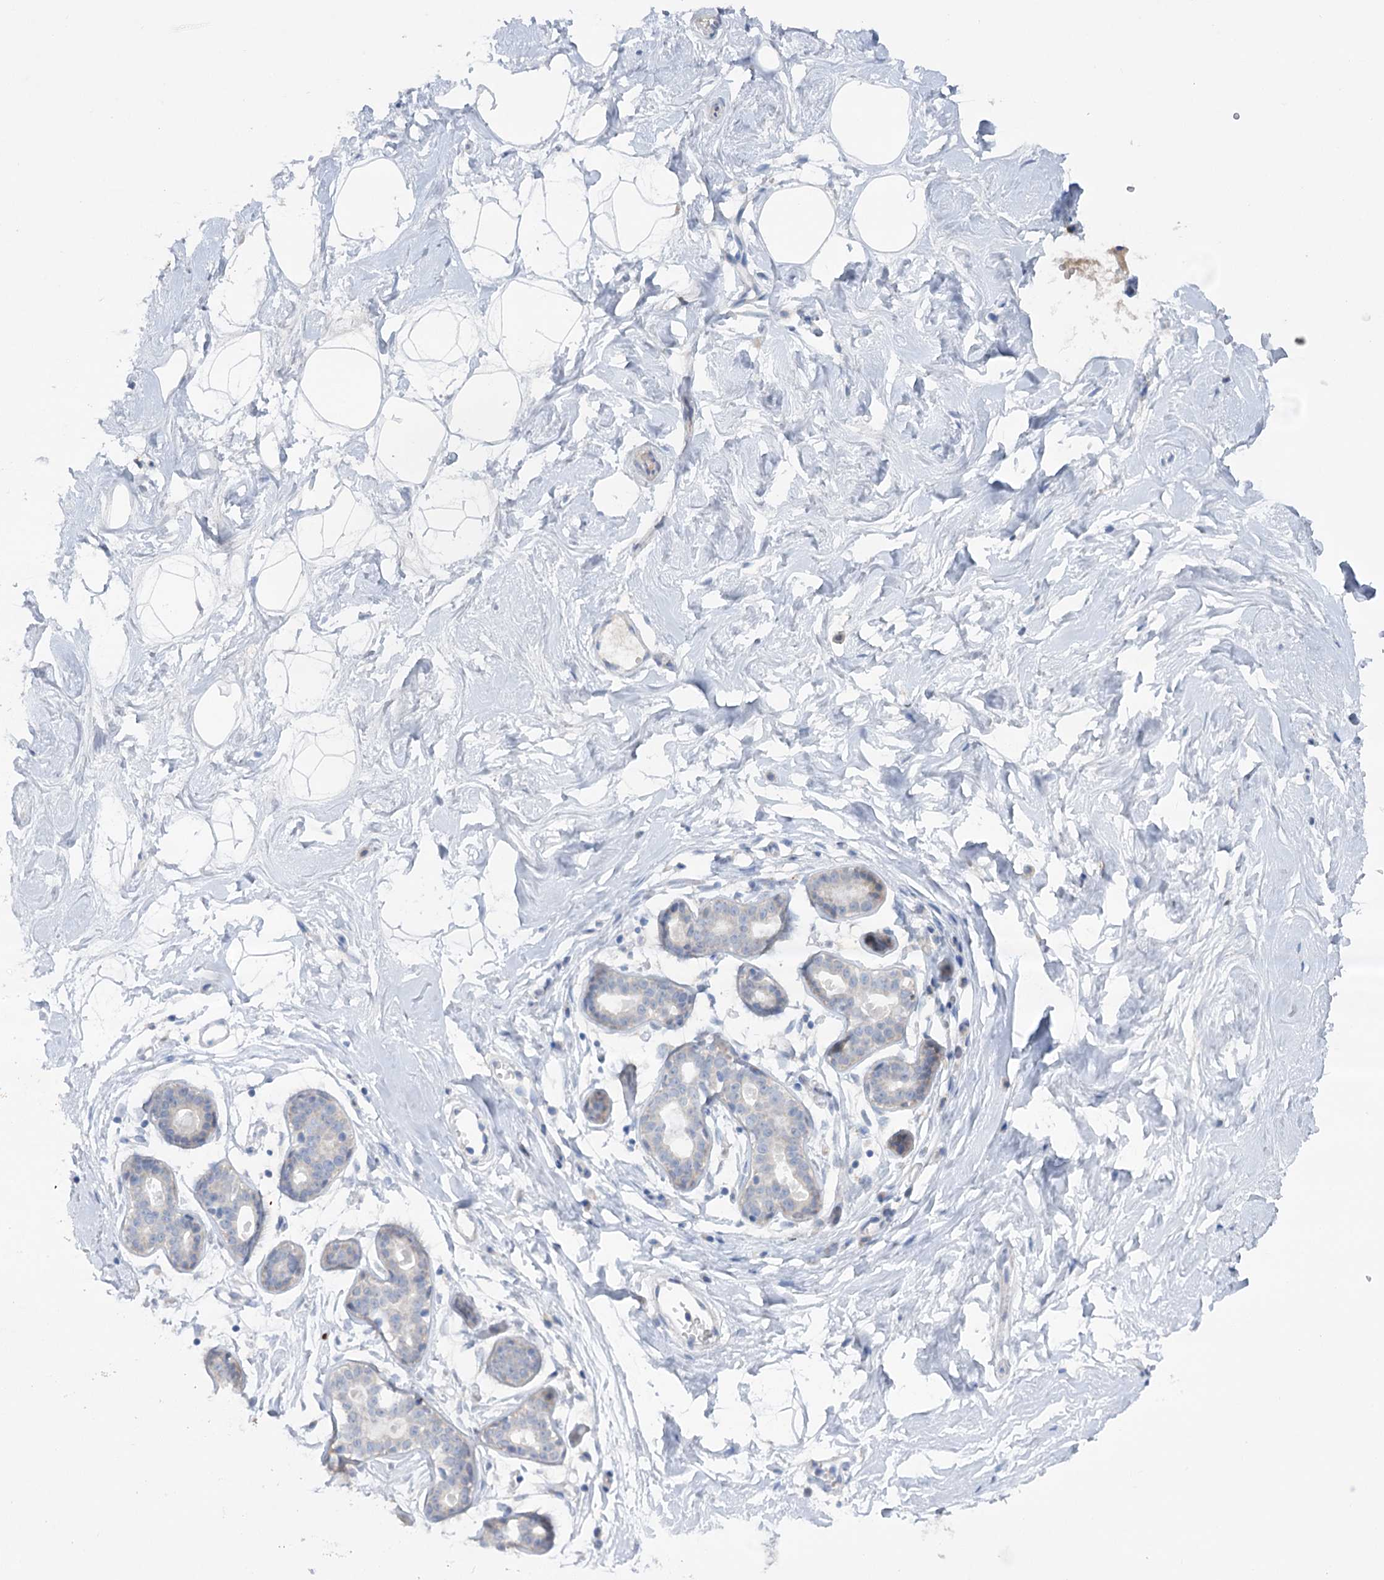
{"staining": {"intensity": "negative", "quantity": "none", "location": "none"}, "tissue": "breast", "cell_type": "Adipocytes", "image_type": "normal", "snomed": [{"axis": "morphology", "description": "Normal tissue, NOS"}, {"axis": "morphology", "description": "Adenoma, NOS"}, {"axis": "topography", "description": "Breast"}], "caption": "Immunohistochemistry (IHC) of benign human breast exhibits no expression in adipocytes.", "gene": "MTCH2", "patient": {"sex": "female", "age": 23}}